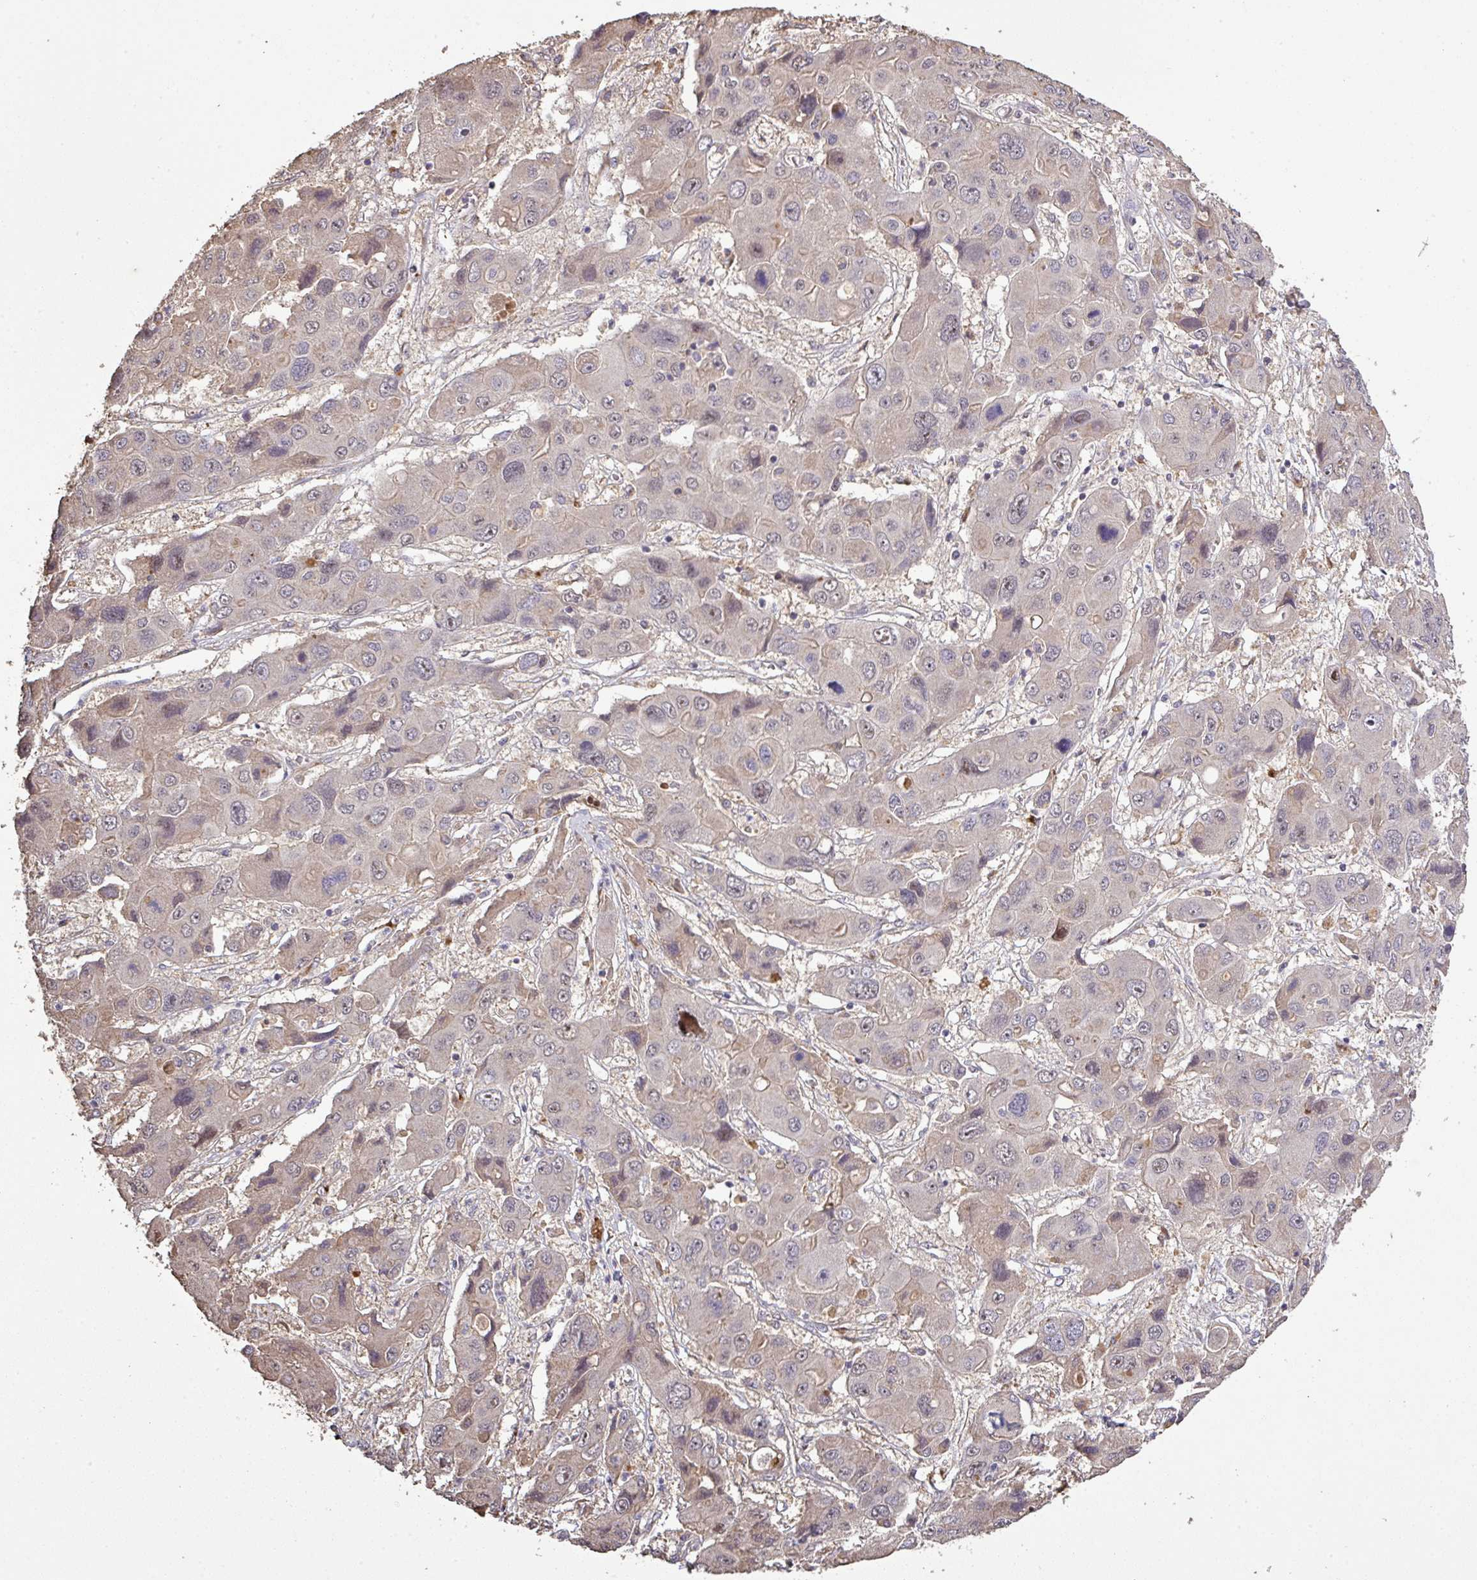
{"staining": {"intensity": "weak", "quantity": "<25%", "location": "cytoplasmic/membranous"}, "tissue": "liver cancer", "cell_type": "Tumor cells", "image_type": "cancer", "snomed": [{"axis": "morphology", "description": "Cholangiocarcinoma"}, {"axis": "topography", "description": "Liver"}], "caption": "Immunohistochemical staining of human liver cancer (cholangiocarcinoma) exhibits no significant staining in tumor cells. (Stains: DAB (3,3'-diaminobenzidine) immunohistochemistry with hematoxylin counter stain, Microscopy: brightfield microscopy at high magnification).", "gene": "ISLR", "patient": {"sex": "male", "age": 67}}